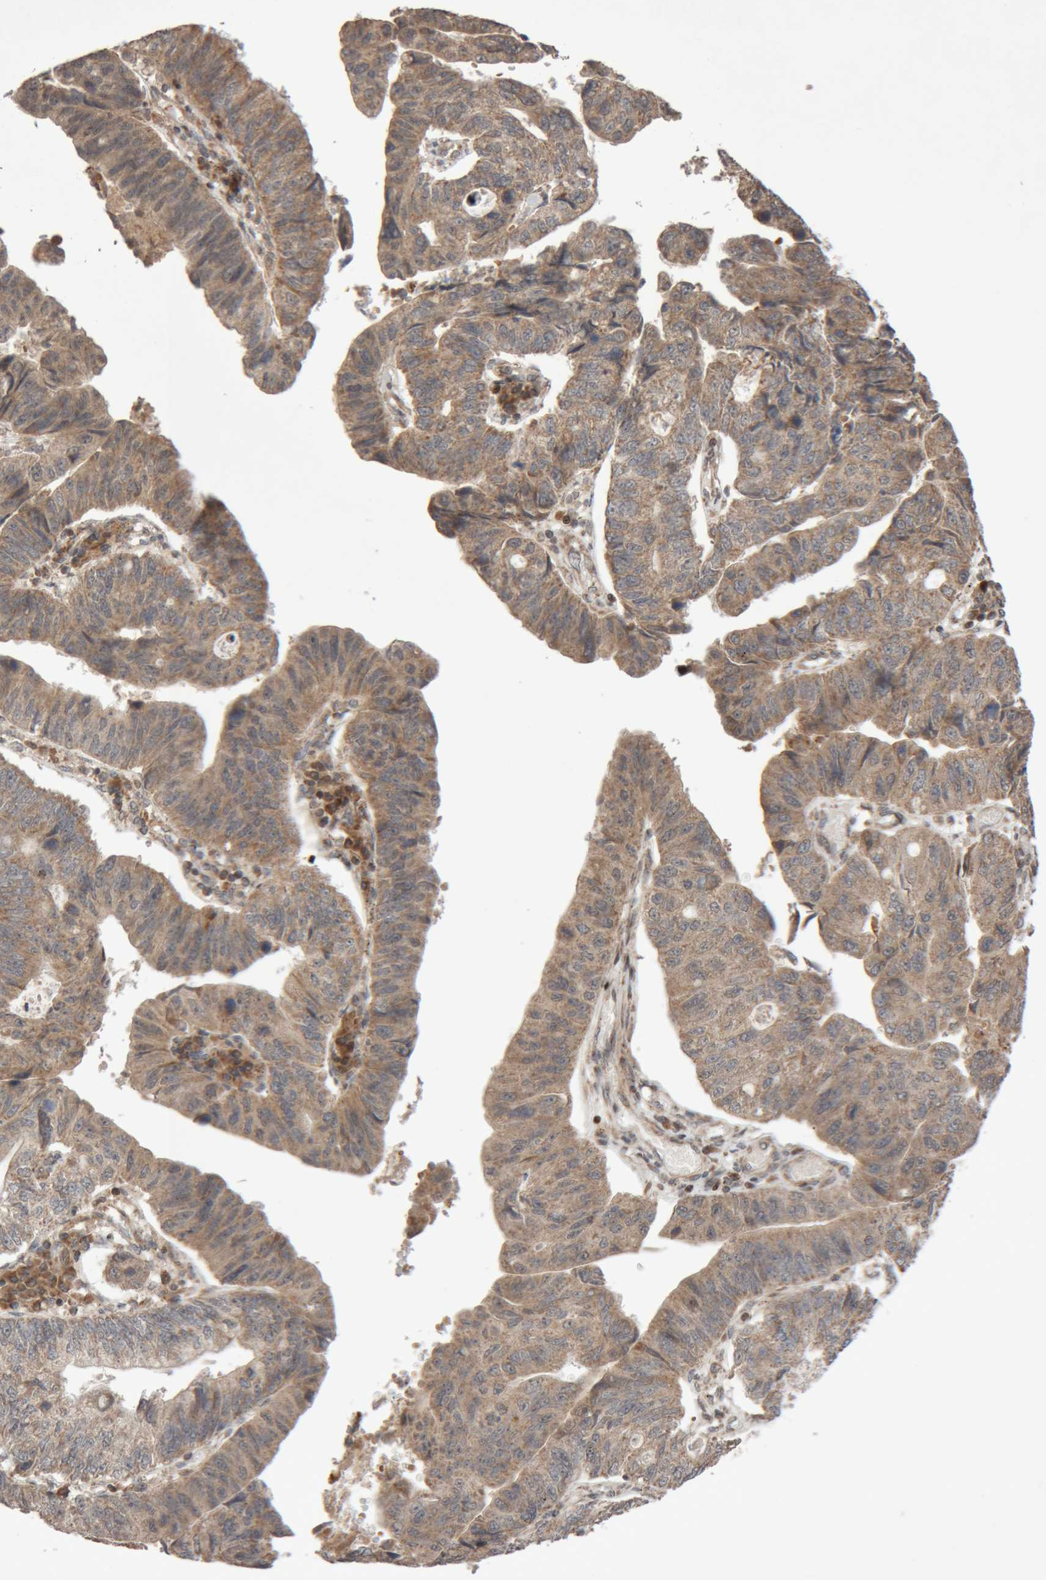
{"staining": {"intensity": "moderate", "quantity": ">75%", "location": "cytoplasmic/membranous"}, "tissue": "stomach cancer", "cell_type": "Tumor cells", "image_type": "cancer", "snomed": [{"axis": "morphology", "description": "Adenocarcinoma, NOS"}, {"axis": "topography", "description": "Stomach"}], "caption": "The histopathology image demonstrates staining of stomach cancer (adenocarcinoma), revealing moderate cytoplasmic/membranous protein positivity (brown color) within tumor cells.", "gene": "KIF21B", "patient": {"sex": "male", "age": 59}}